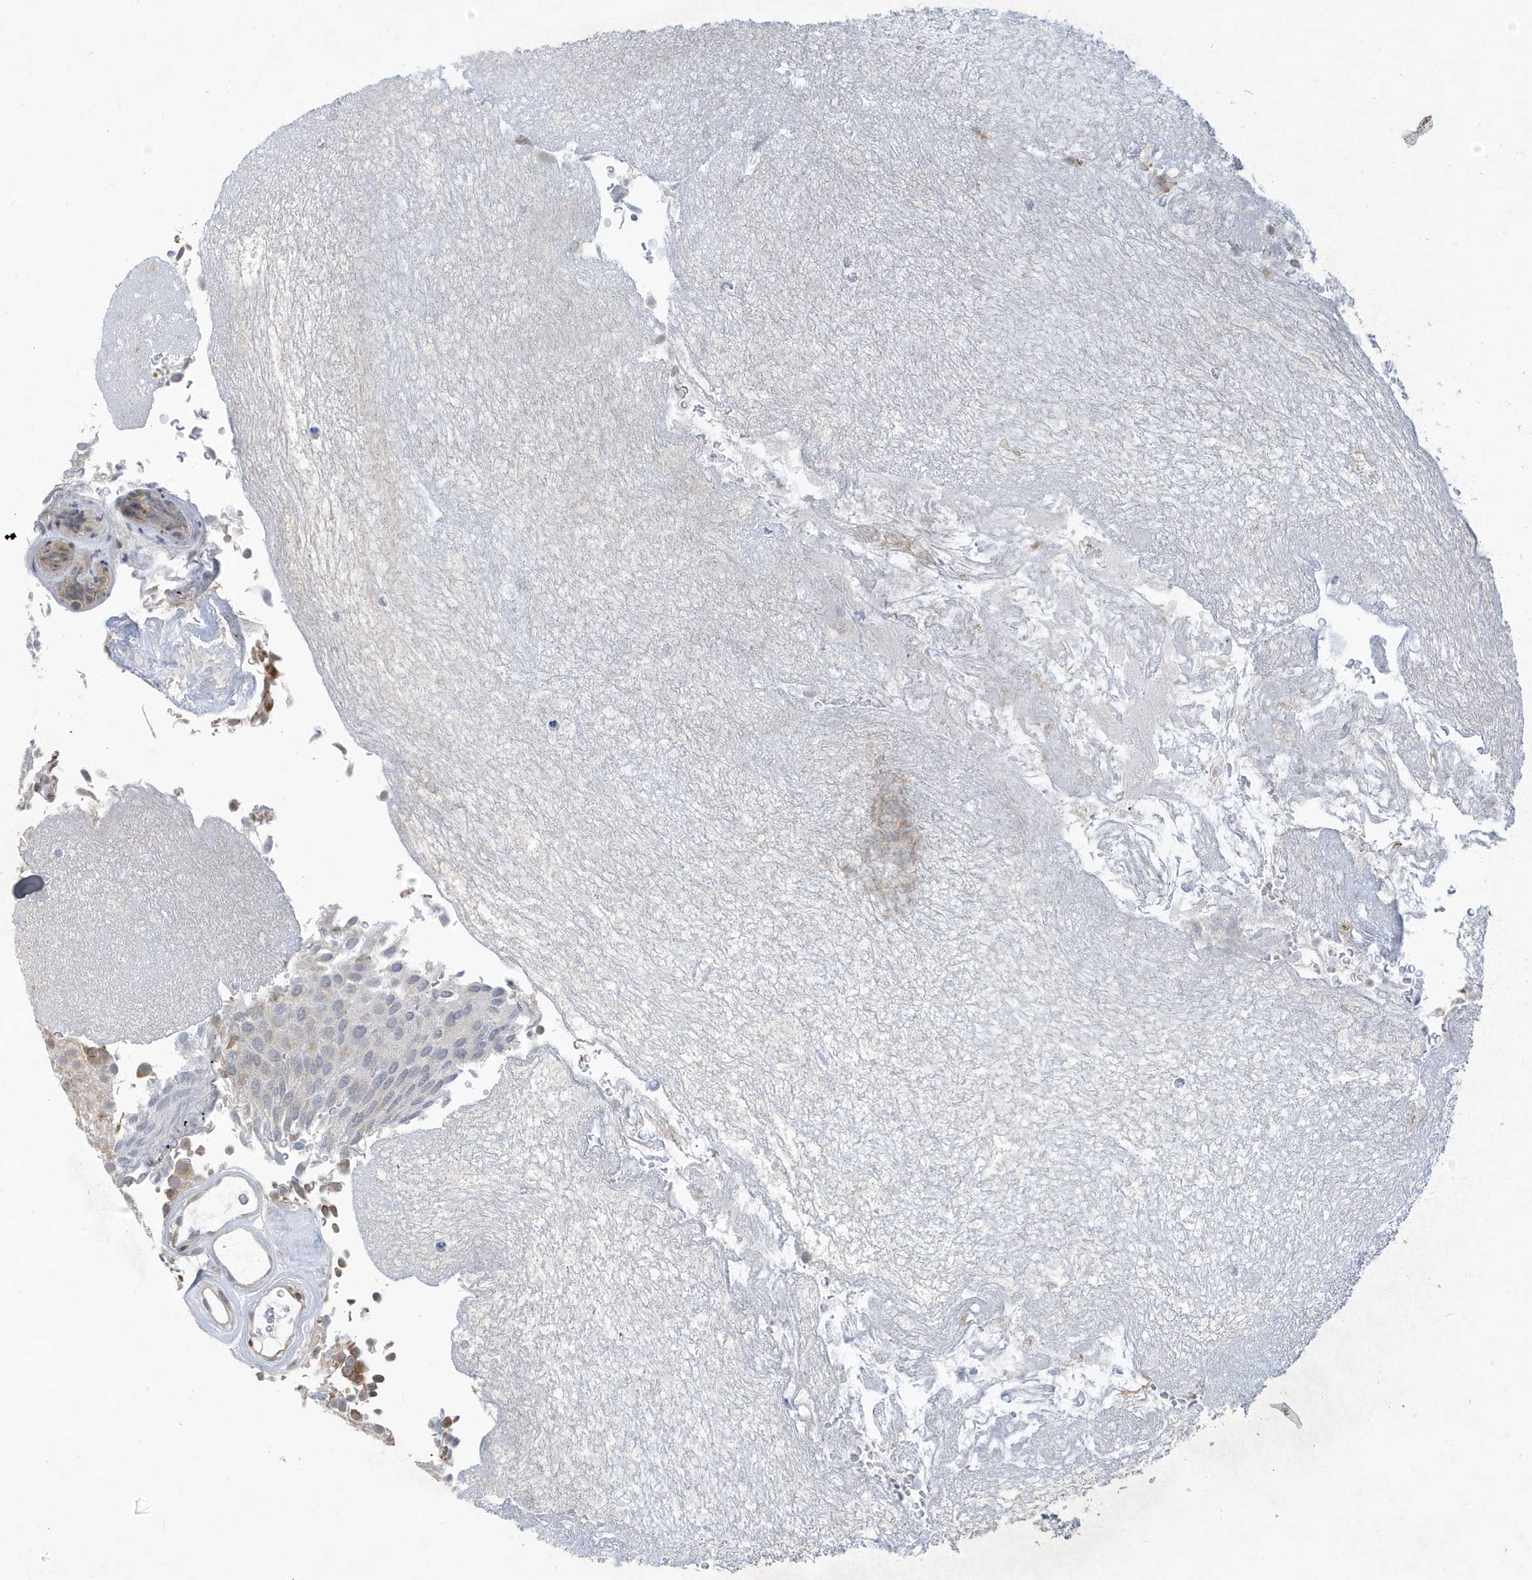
{"staining": {"intensity": "moderate", "quantity": "<25%", "location": "nuclear"}, "tissue": "urothelial cancer", "cell_type": "Tumor cells", "image_type": "cancer", "snomed": [{"axis": "morphology", "description": "Urothelial carcinoma, Low grade"}, {"axis": "topography", "description": "Urinary bladder"}], "caption": "There is low levels of moderate nuclear expression in tumor cells of urothelial carcinoma (low-grade), as demonstrated by immunohistochemical staining (brown color).", "gene": "FAM9B", "patient": {"sex": "male", "age": 78}}